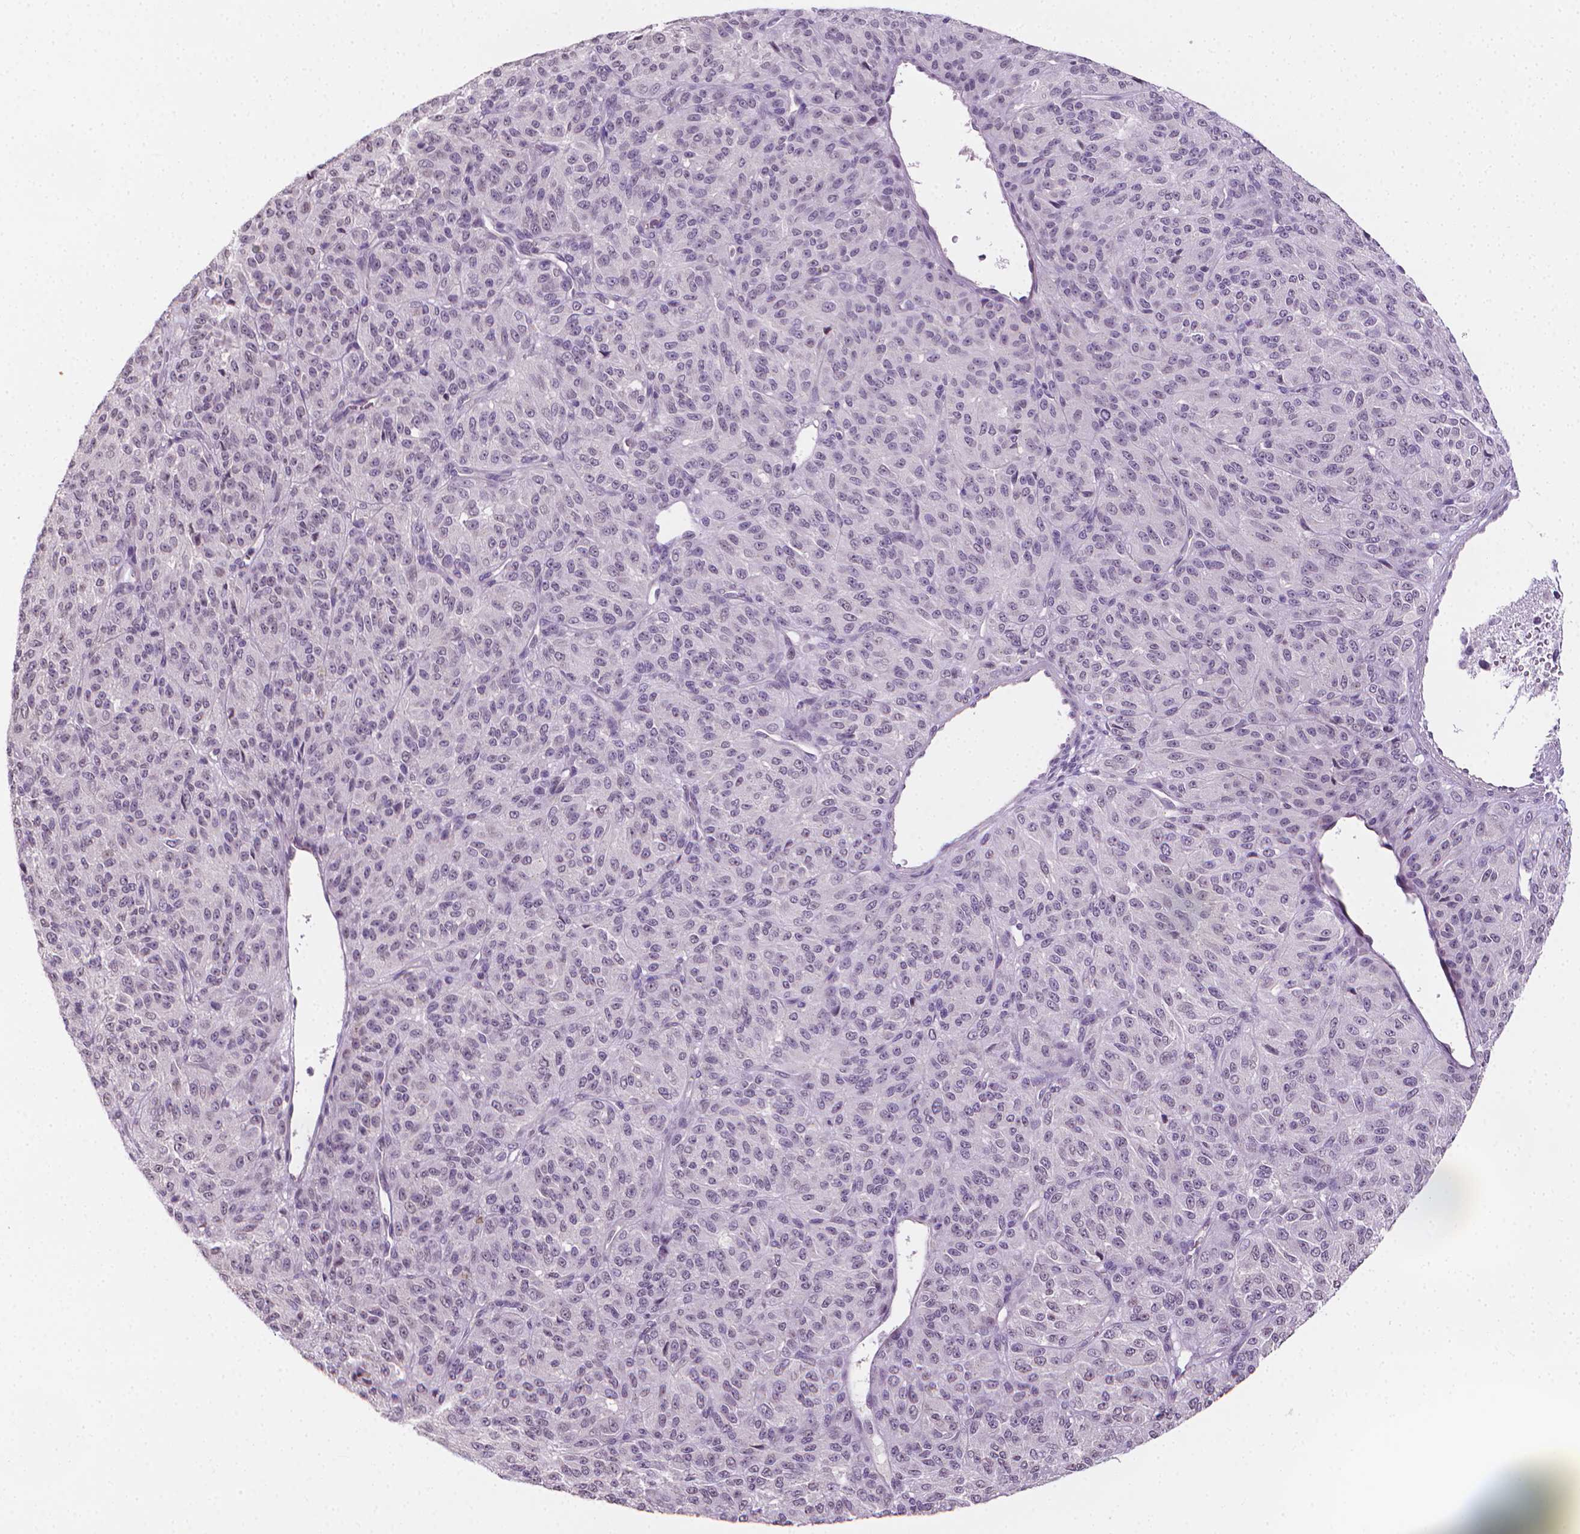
{"staining": {"intensity": "negative", "quantity": "none", "location": "none"}, "tissue": "melanoma", "cell_type": "Tumor cells", "image_type": "cancer", "snomed": [{"axis": "morphology", "description": "Malignant melanoma, Metastatic site"}, {"axis": "topography", "description": "Brain"}], "caption": "This is a histopathology image of immunohistochemistry staining of malignant melanoma (metastatic site), which shows no expression in tumor cells.", "gene": "NCAN", "patient": {"sex": "female", "age": 56}}